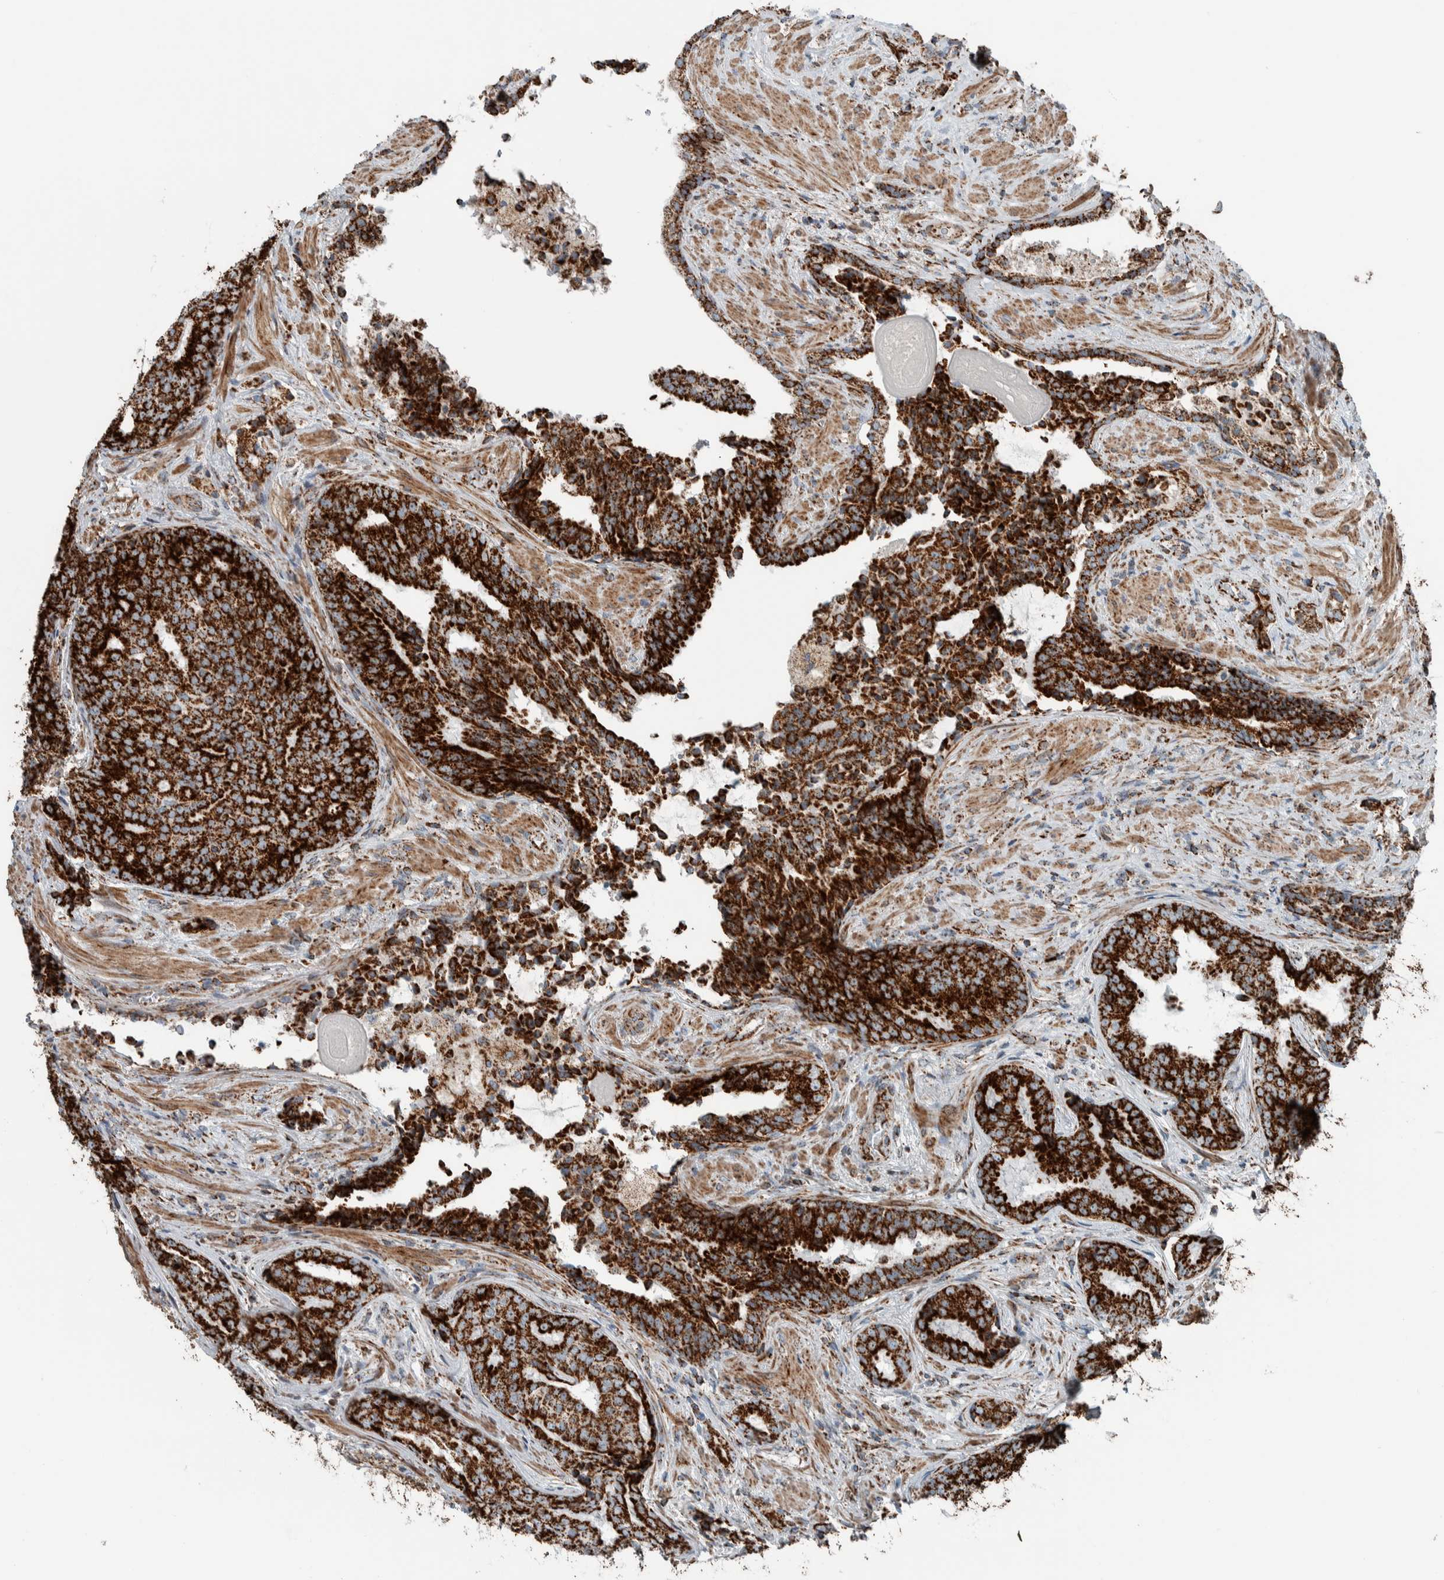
{"staining": {"intensity": "strong", "quantity": ">75%", "location": "cytoplasmic/membranous"}, "tissue": "prostate cancer", "cell_type": "Tumor cells", "image_type": "cancer", "snomed": [{"axis": "morphology", "description": "Adenocarcinoma, High grade"}, {"axis": "topography", "description": "Prostate"}], "caption": "The photomicrograph reveals staining of prostate adenocarcinoma (high-grade), revealing strong cytoplasmic/membranous protein staining (brown color) within tumor cells.", "gene": "CNTROB", "patient": {"sex": "male", "age": 71}}